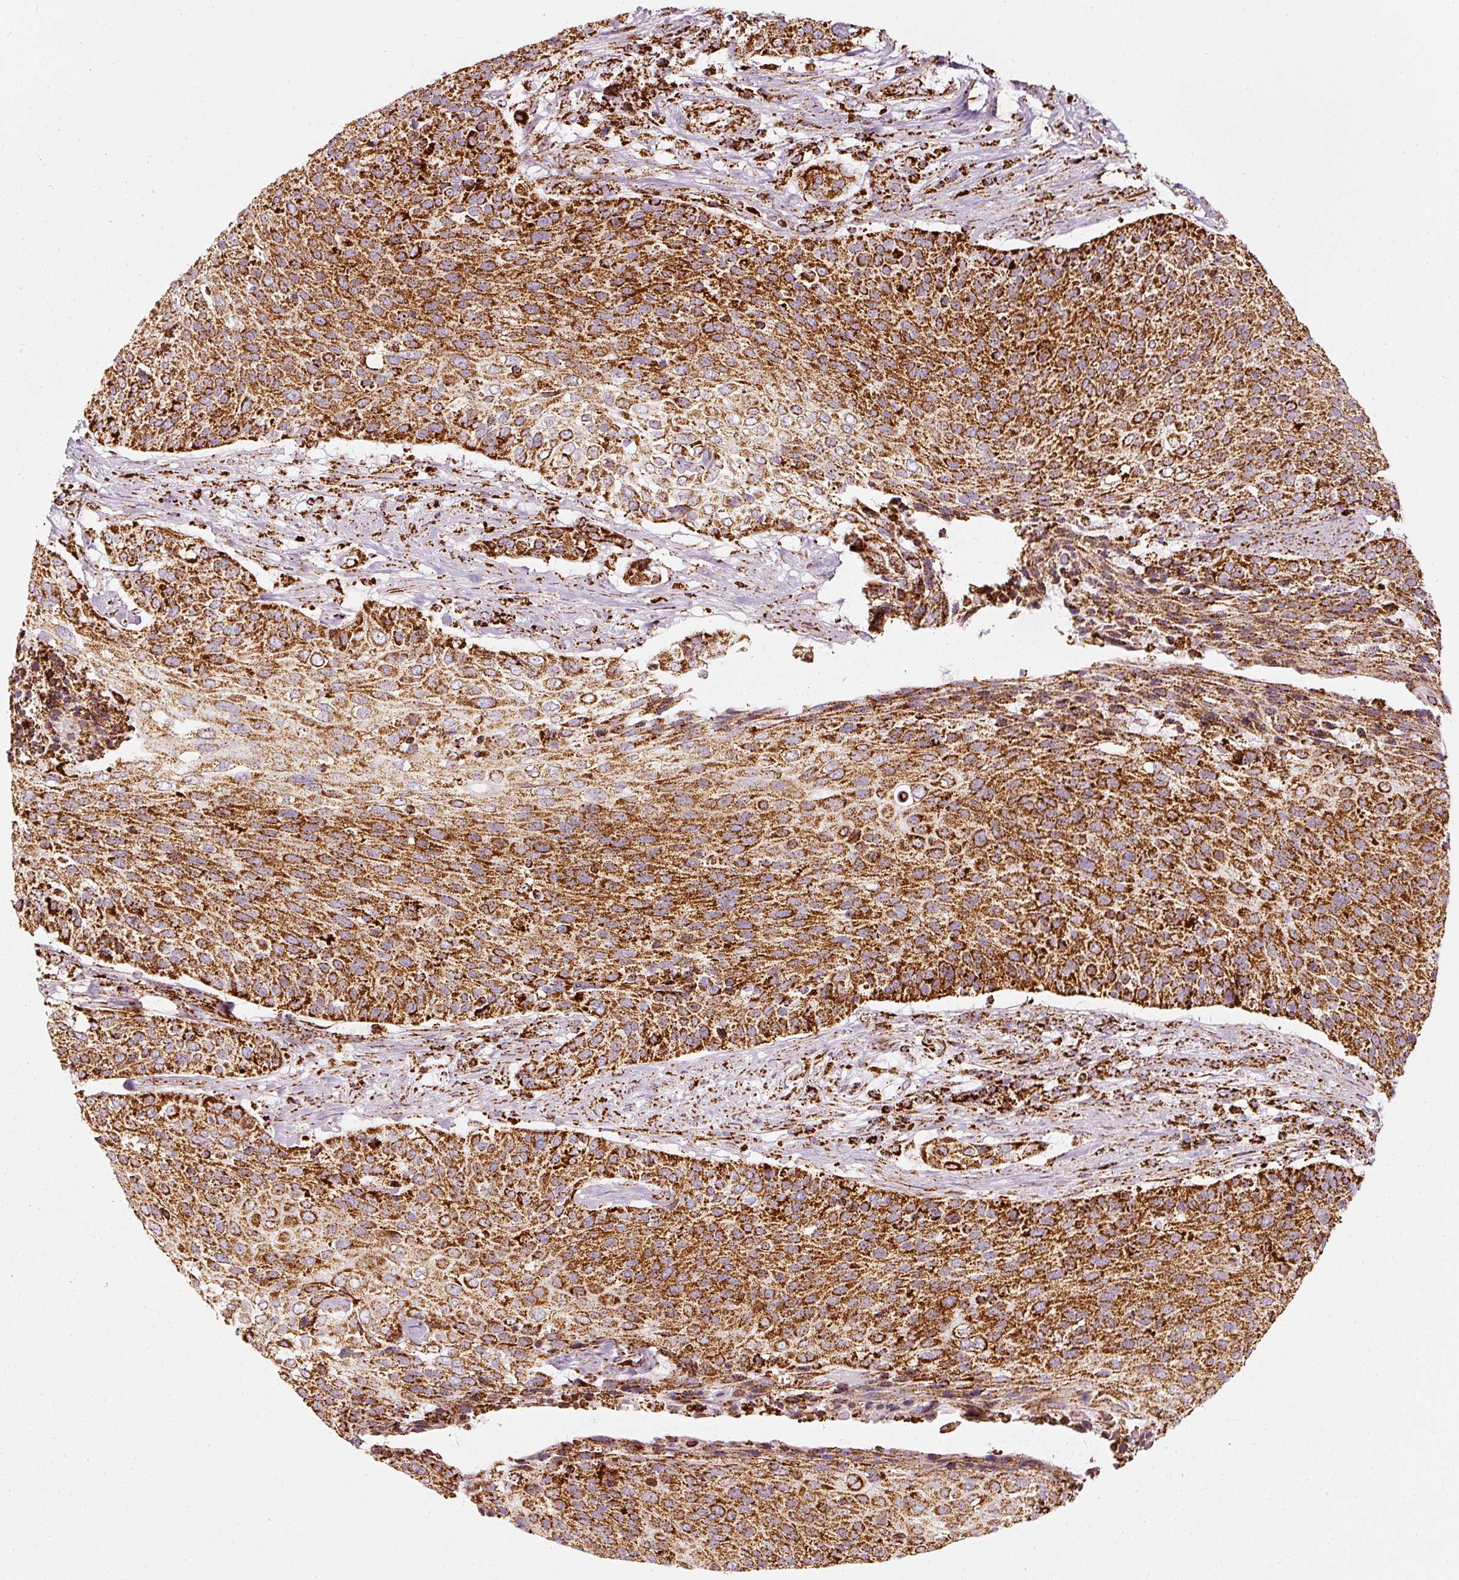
{"staining": {"intensity": "strong", "quantity": ">75%", "location": "cytoplasmic/membranous"}, "tissue": "cervical cancer", "cell_type": "Tumor cells", "image_type": "cancer", "snomed": [{"axis": "morphology", "description": "Squamous cell carcinoma, NOS"}, {"axis": "topography", "description": "Cervix"}], "caption": "Brown immunohistochemical staining in cervical squamous cell carcinoma demonstrates strong cytoplasmic/membranous staining in about >75% of tumor cells. The staining is performed using DAB brown chromogen to label protein expression. The nuclei are counter-stained blue using hematoxylin.", "gene": "MT-CO2", "patient": {"sex": "female", "age": 31}}